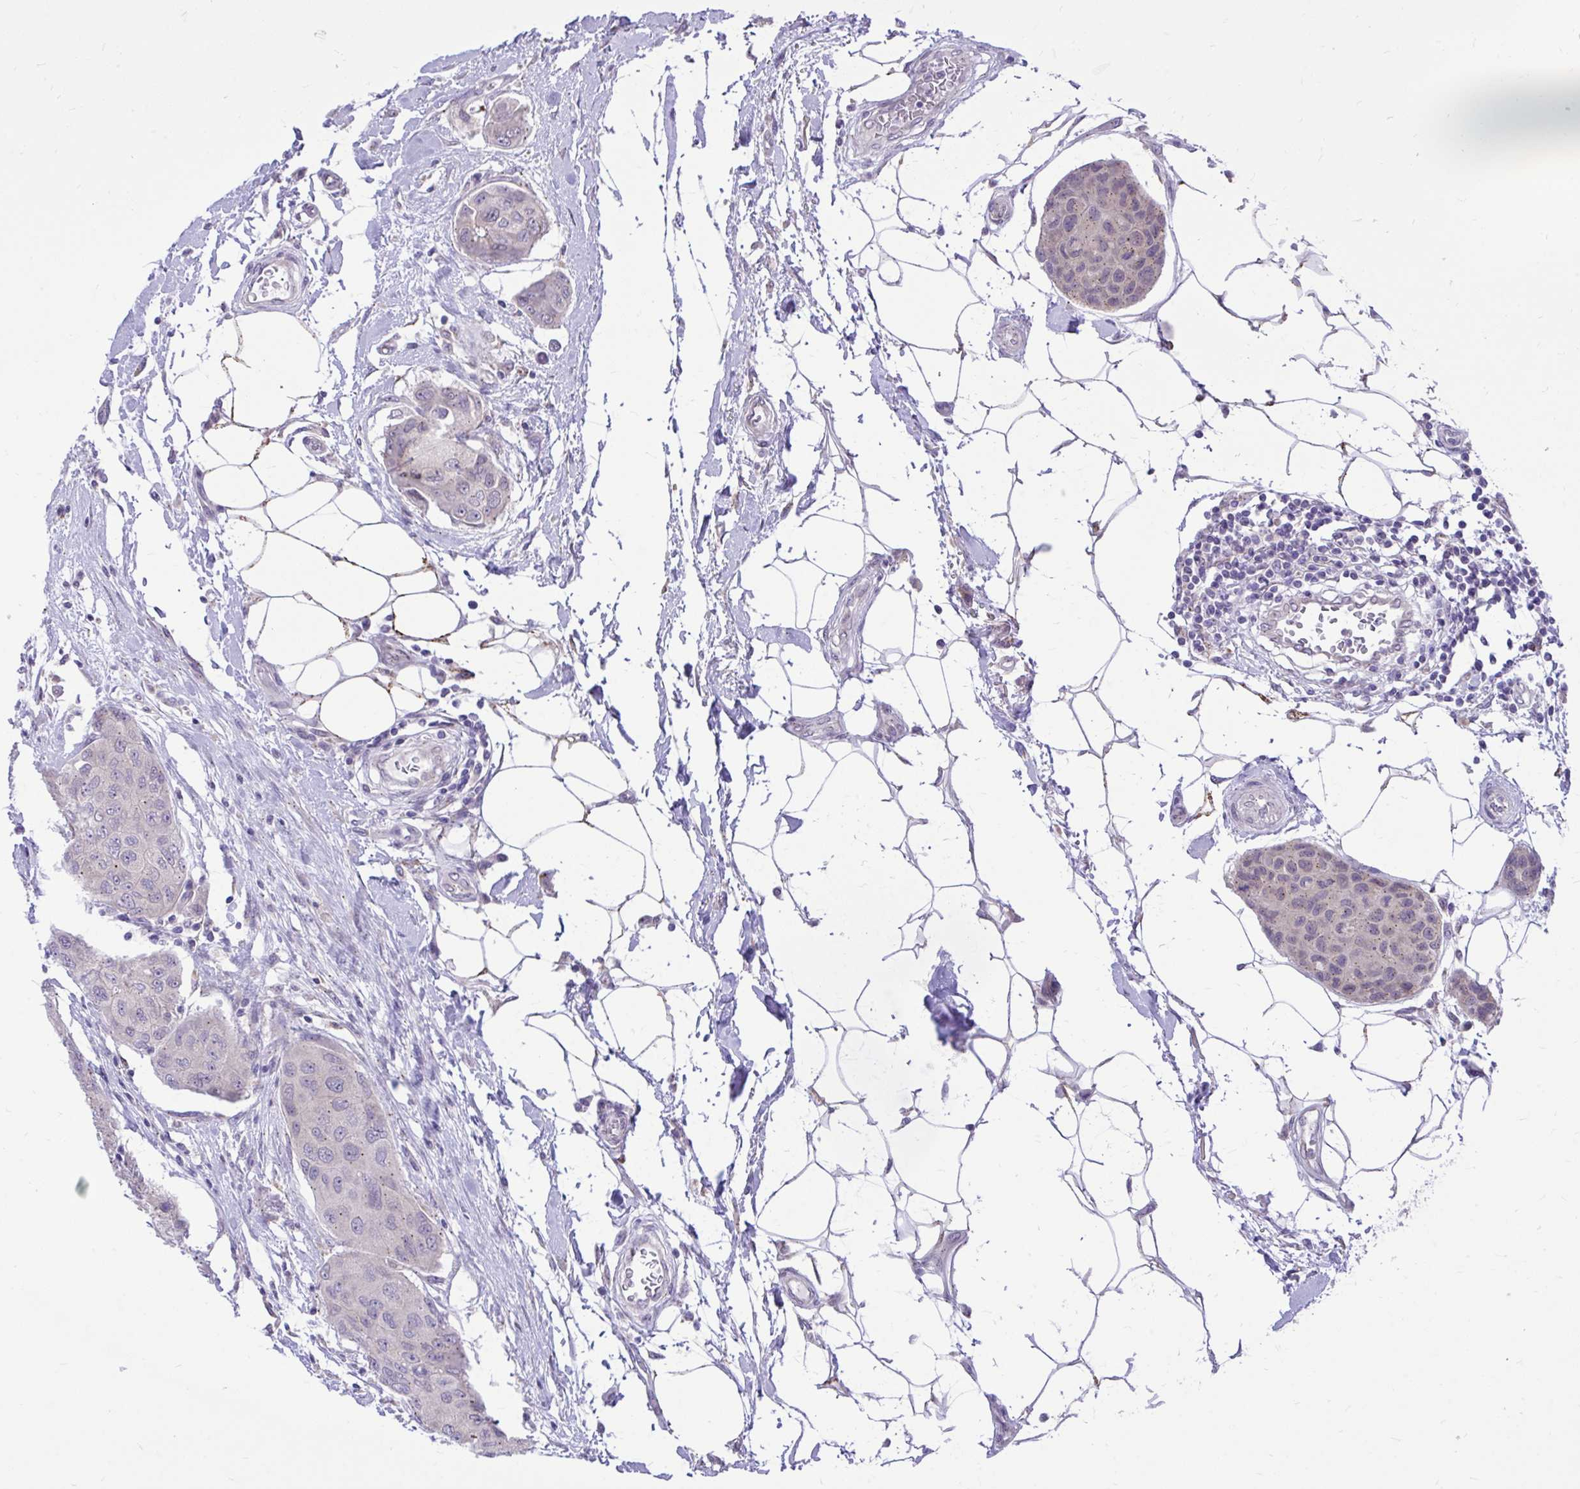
{"staining": {"intensity": "weak", "quantity": "25%-75%", "location": "cytoplasmic/membranous"}, "tissue": "breast cancer", "cell_type": "Tumor cells", "image_type": "cancer", "snomed": [{"axis": "morphology", "description": "Duct carcinoma"}, {"axis": "topography", "description": "Breast"}, {"axis": "topography", "description": "Lymph node"}], "caption": "Protein expression analysis of human infiltrating ductal carcinoma (breast) reveals weak cytoplasmic/membranous positivity in about 25%-75% of tumor cells.", "gene": "CEACAM18", "patient": {"sex": "female", "age": 80}}